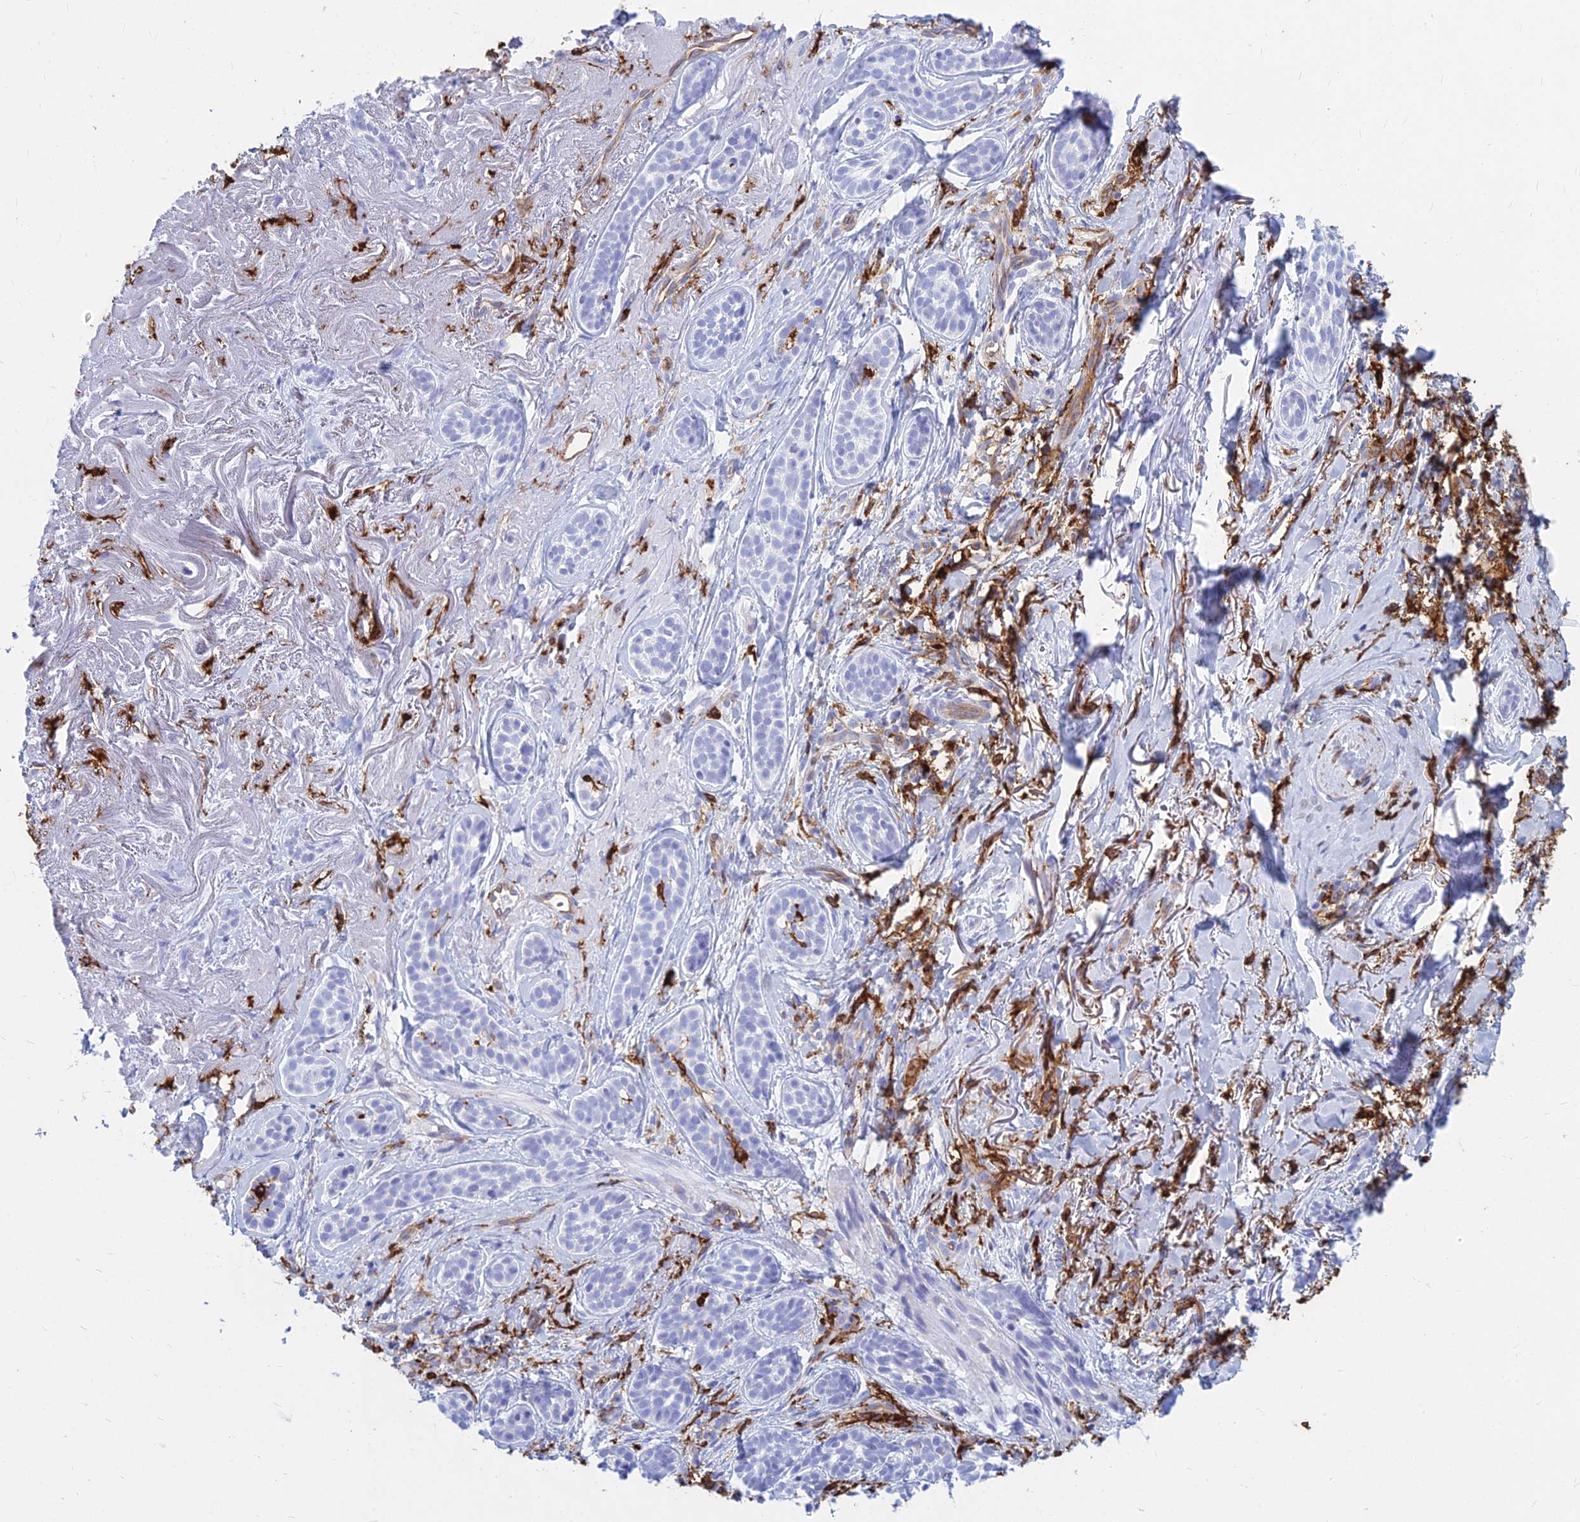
{"staining": {"intensity": "negative", "quantity": "none", "location": "none"}, "tissue": "skin cancer", "cell_type": "Tumor cells", "image_type": "cancer", "snomed": [{"axis": "morphology", "description": "Basal cell carcinoma"}, {"axis": "topography", "description": "Skin"}], "caption": "Human skin cancer (basal cell carcinoma) stained for a protein using immunohistochemistry (IHC) exhibits no expression in tumor cells.", "gene": "HLA-DRB1", "patient": {"sex": "male", "age": 71}}